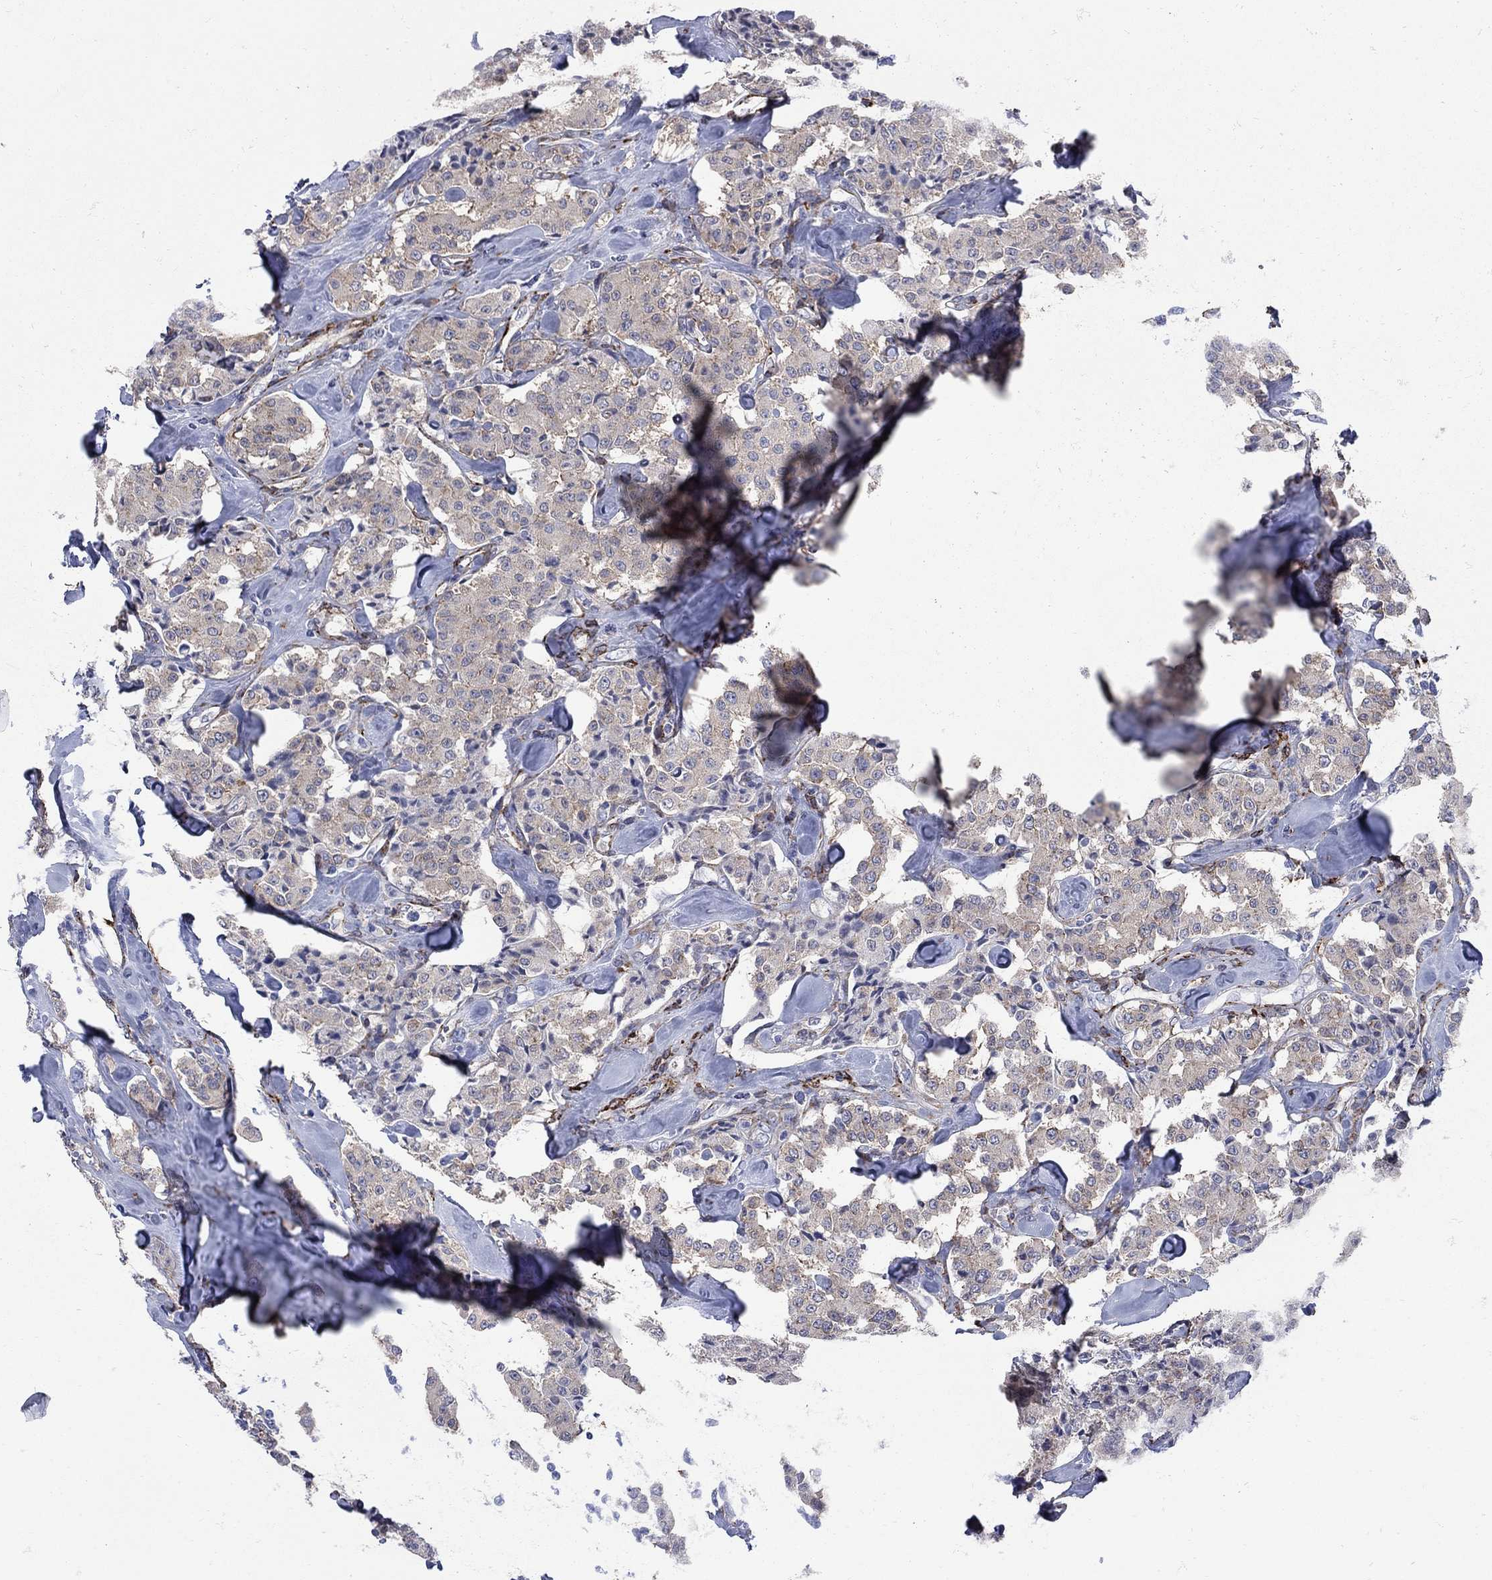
{"staining": {"intensity": "weak", "quantity": "25%-75%", "location": "cytoplasmic/membranous"}, "tissue": "carcinoid", "cell_type": "Tumor cells", "image_type": "cancer", "snomed": [{"axis": "morphology", "description": "Carcinoid, malignant, NOS"}, {"axis": "topography", "description": "Pancreas"}], "caption": "Human malignant carcinoid stained with a protein marker demonstrates weak staining in tumor cells.", "gene": "SEPTIN8", "patient": {"sex": "male", "age": 41}}